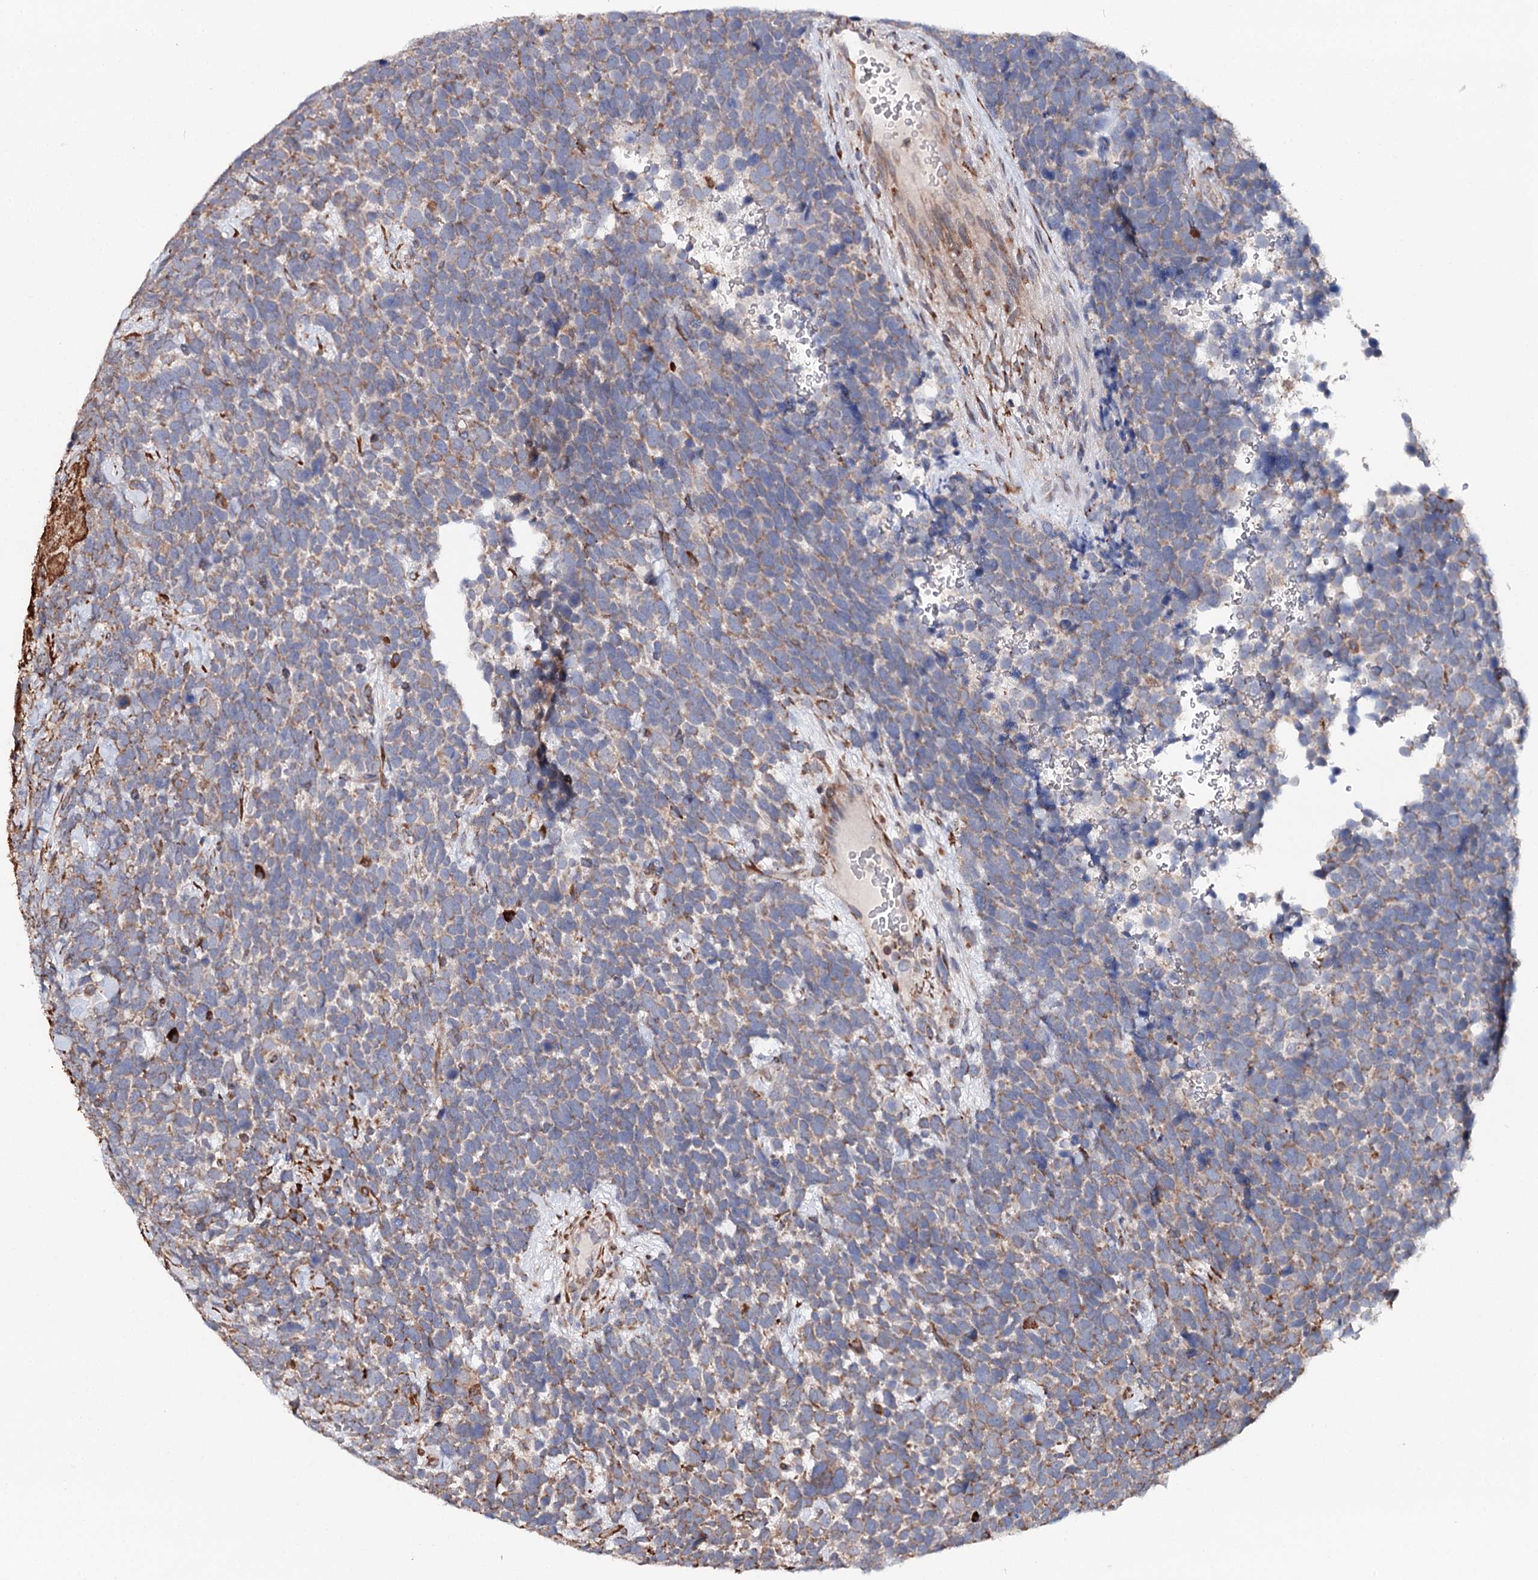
{"staining": {"intensity": "moderate", "quantity": "<25%", "location": "cytoplasmic/membranous"}, "tissue": "urothelial cancer", "cell_type": "Tumor cells", "image_type": "cancer", "snomed": [{"axis": "morphology", "description": "Urothelial carcinoma, High grade"}, {"axis": "topography", "description": "Urinary bladder"}], "caption": "This photomicrograph shows immunohistochemistry (IHC) staining of human urothelial cancer, with low moderate cytoplasmic/membranous staining in approximately <25% of tumor cells.", "gene": "VEGFA", "patient": {"sex": "female", "age": 82}}